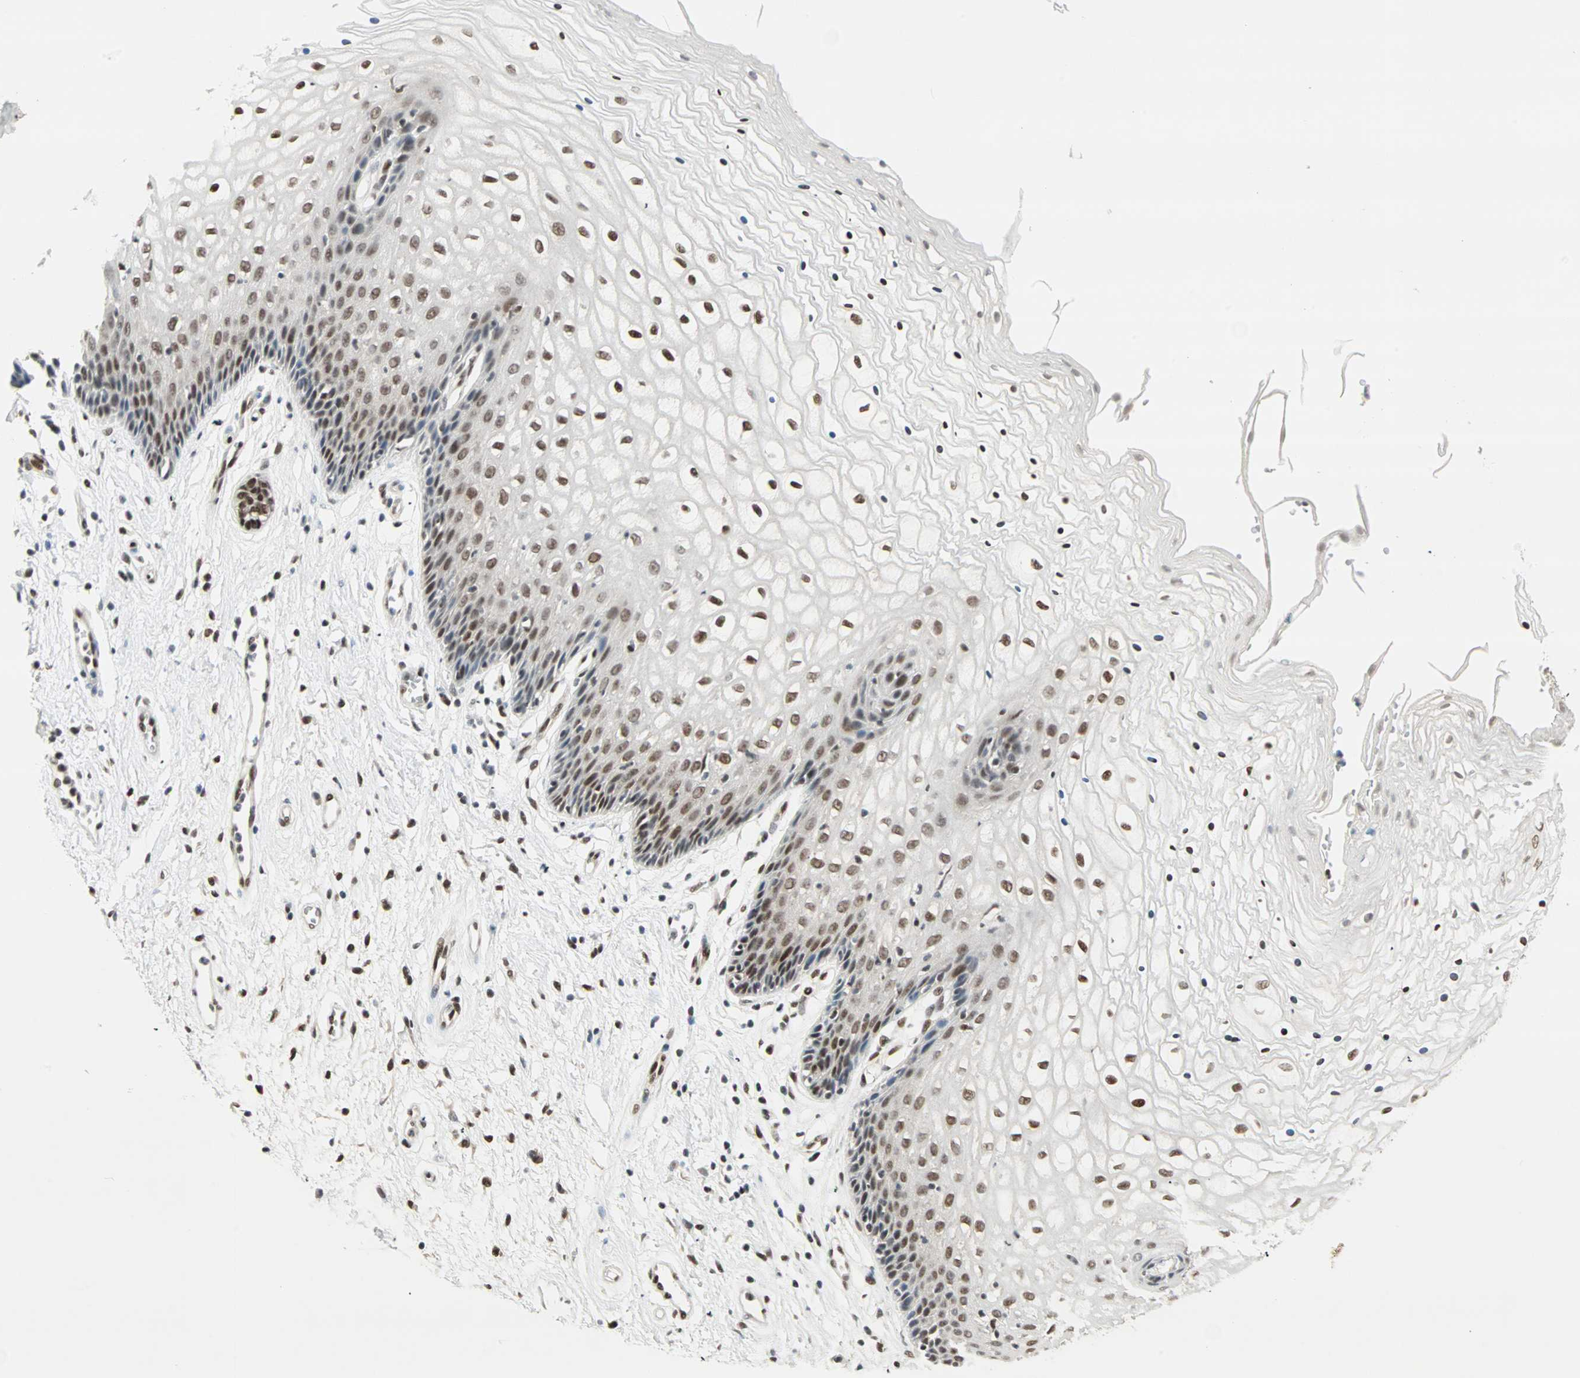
{"staining": {"intensity": "strong", "quantity": "25%-75%", "location": "nuclear"}, "tissue": "vagina", "cell_type": "Squamous epithelial cells", "image_type": "normal", "snomed": [{"axis": "morphology", "description": "Normal tissue, NOS"}, {"axis": "topography", "description": "Vagina"}], "caption": "There is high levels of strong nuclear expression in squamous epithelial cells of benign vagina, as demonstrated by immunohistochemical staining (brown color).", "gene": "BLM", "patient": {"sex": "female", "age": 34}}